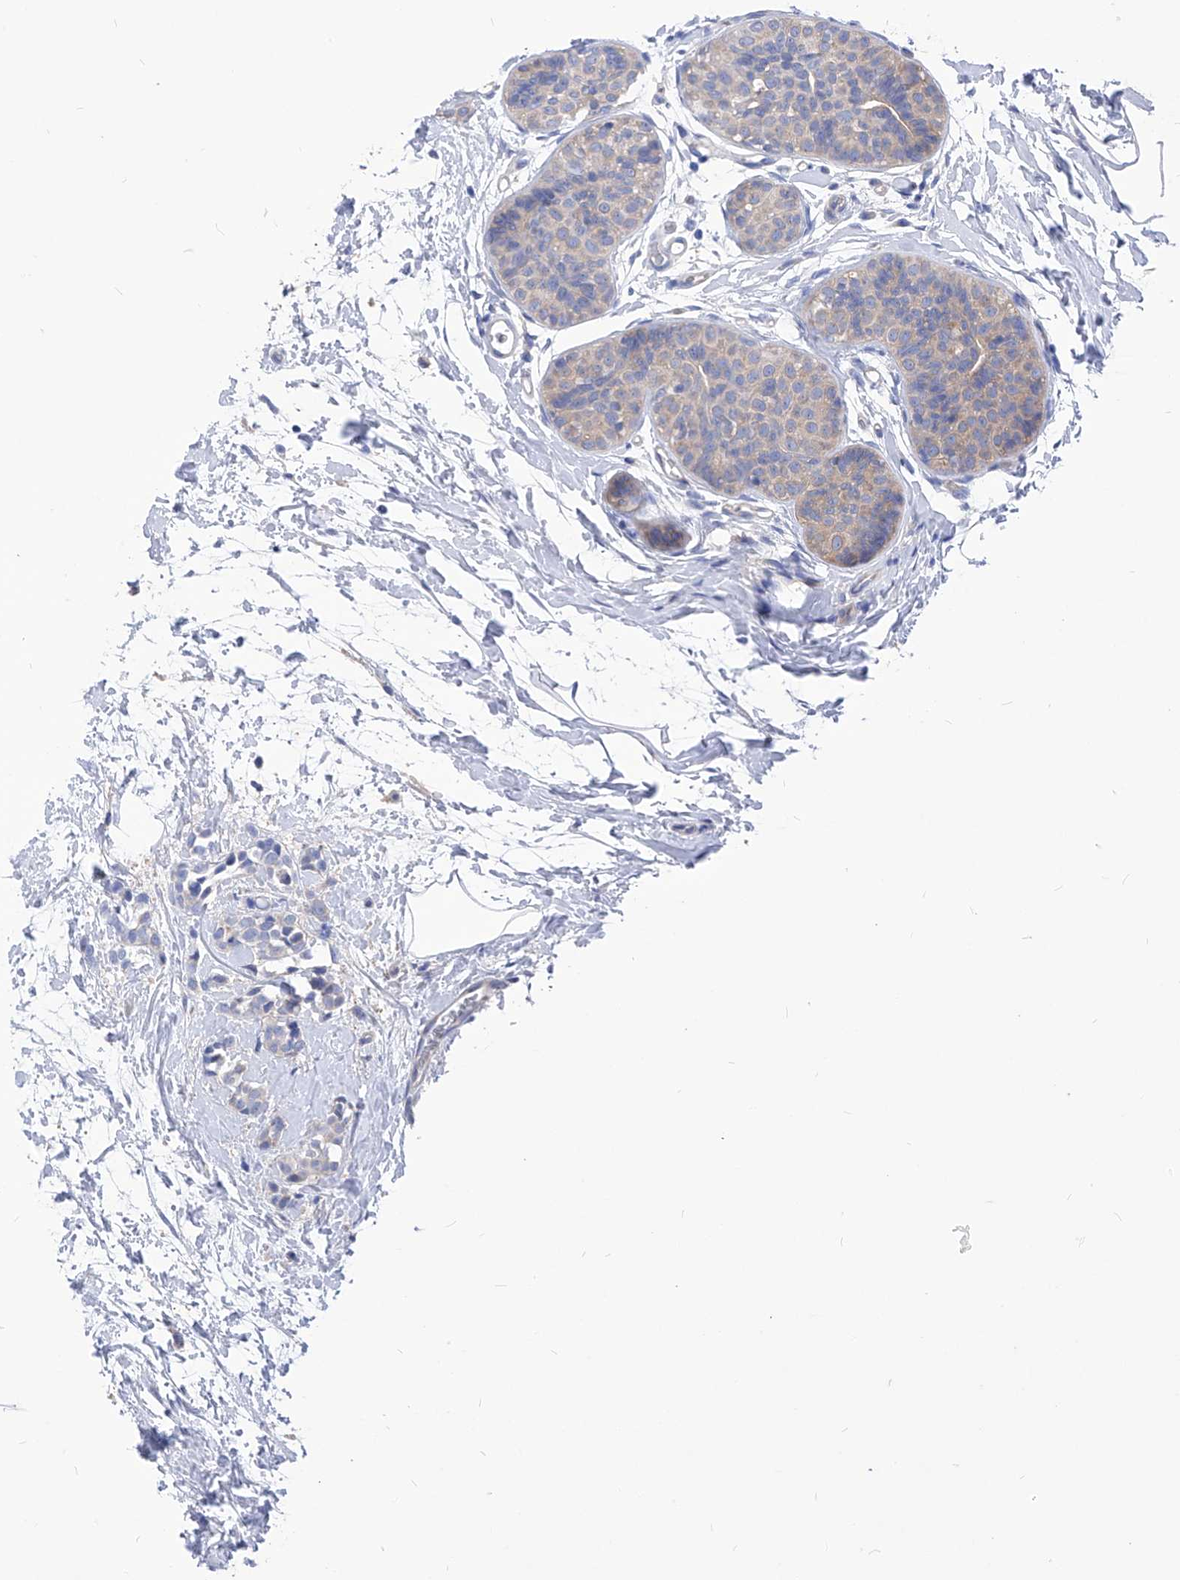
{"staining": {"intensity": "weak", "quantity": "<25%", "location": "cytoplasmic/membranous"}, "tissue": "breast cancer", "cell_type": "Tumor cells", "image_type": "cancer", "snomed": [{"axis": "morphology", "description": "Lobular carcinoma, in situ"}, {"axis": "morphology", "description": "Lobular carcinoma"}, {"axis": "topography", "description": "Breast"}], "caption": "Breast lobular carcinoma in situ was stained to show a protein in brown. There is no significant staining in tumor cells. (DAB immunohistochemistry visualized using brightfield microscopy, high magnification).", "gene": "XPNPEP1", "patient": {"sex": "female", "age": 41}}